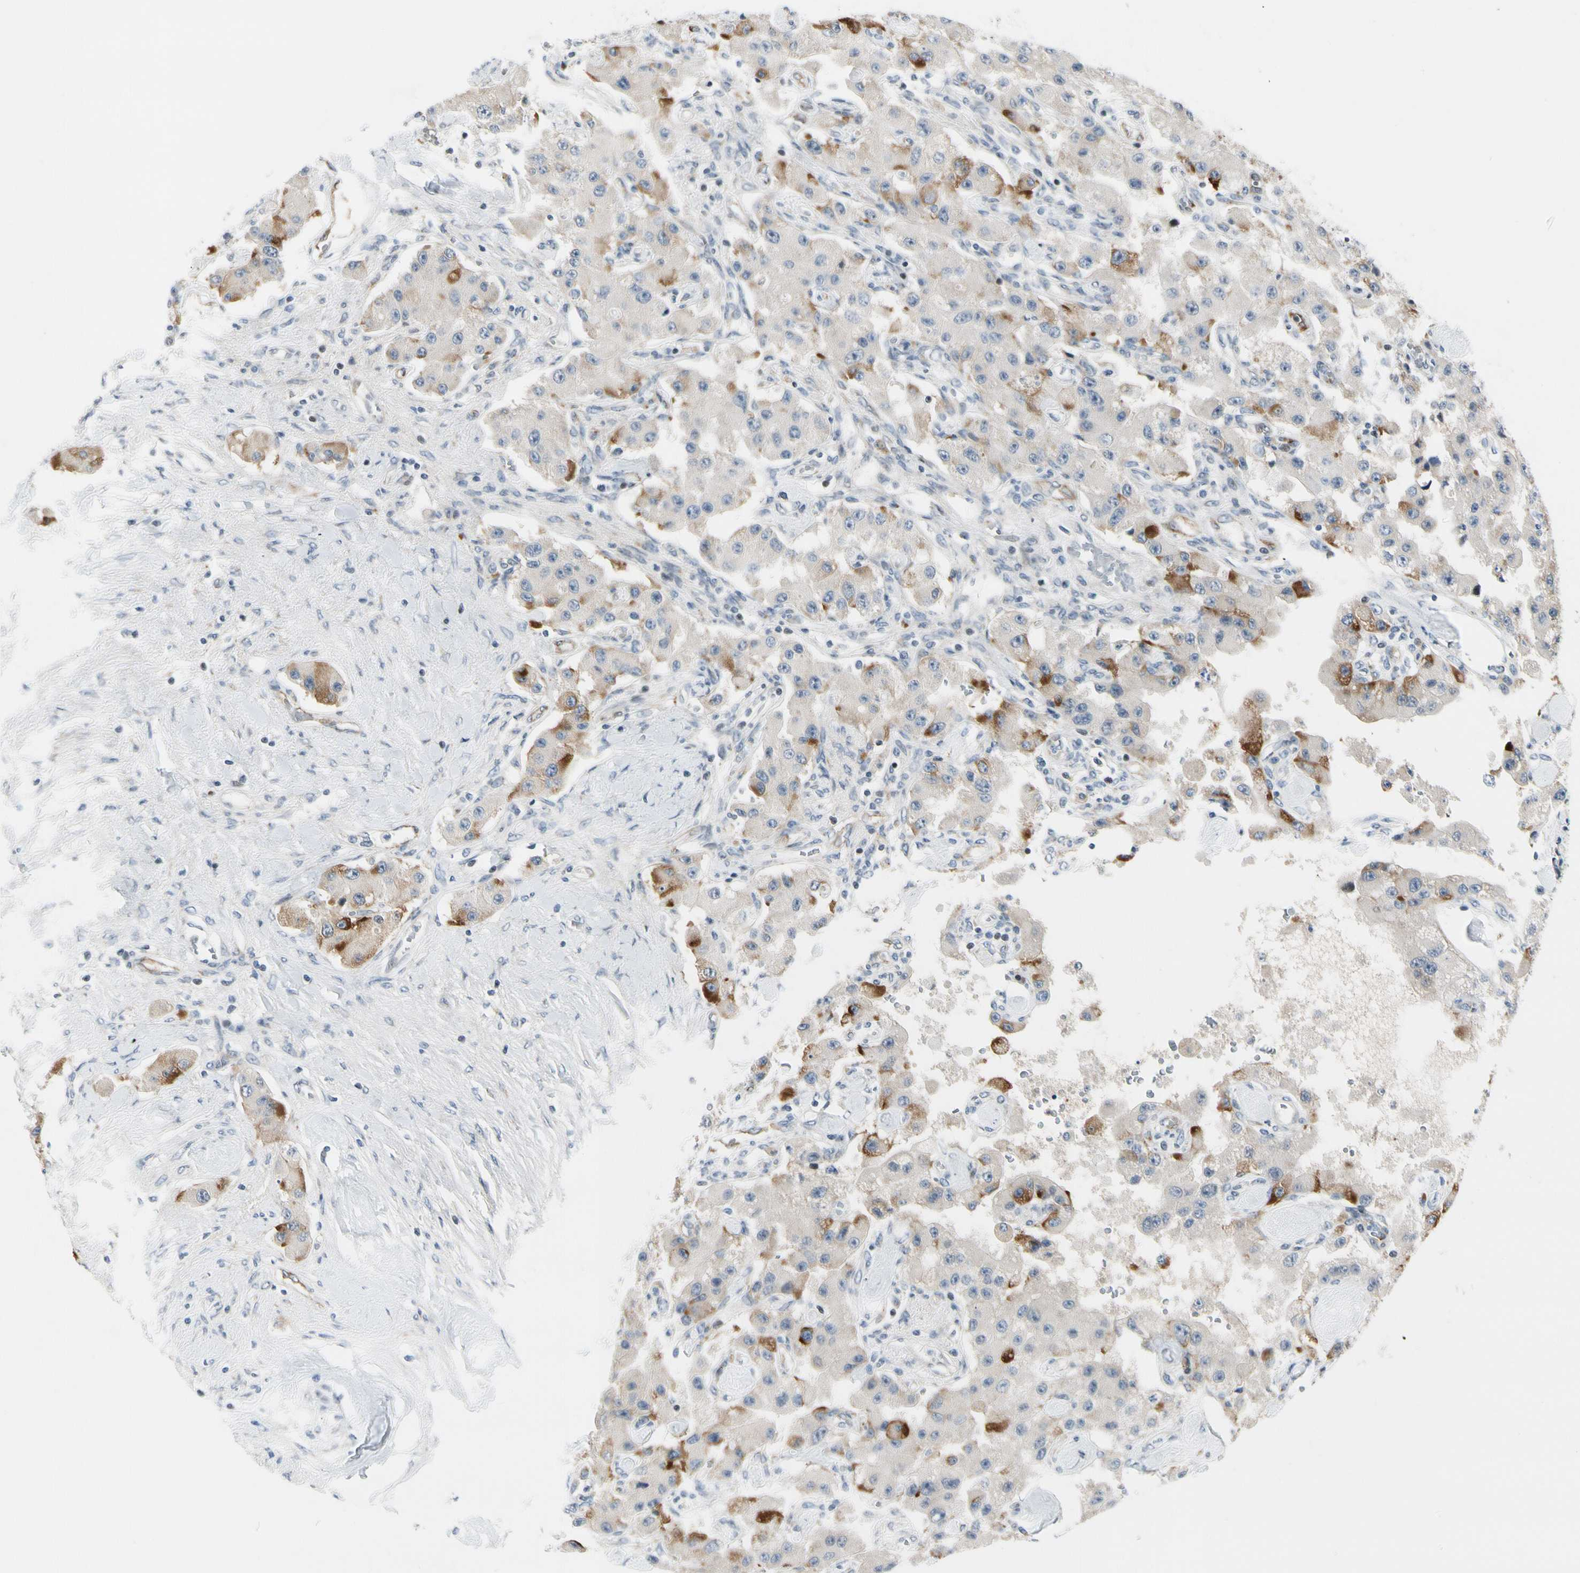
{"staining": {"intensity": "strong", "quantity": "<25%", "location": "cytoplasmic/membranous"}, "tissue": "carcinoid", "cell_type": "Tumor cells", "image_type": "cancer", "snomed": [{"axis": "morphology", "description": "Carcinoid, malignant, NOS"}, {"axis": "topography", "description": "Pancreas"}], "caption": "Tumor cells demonstrate strong cytoplasmic/membranous positivity in about <25% of cells in carcinoid. (Stains: DAB in brown, nuclei in blue, Microscopy: brightfield microscopy at high magnification).", "gene": "NPDC1", "patient": {"sex": "male", "age": 41}}